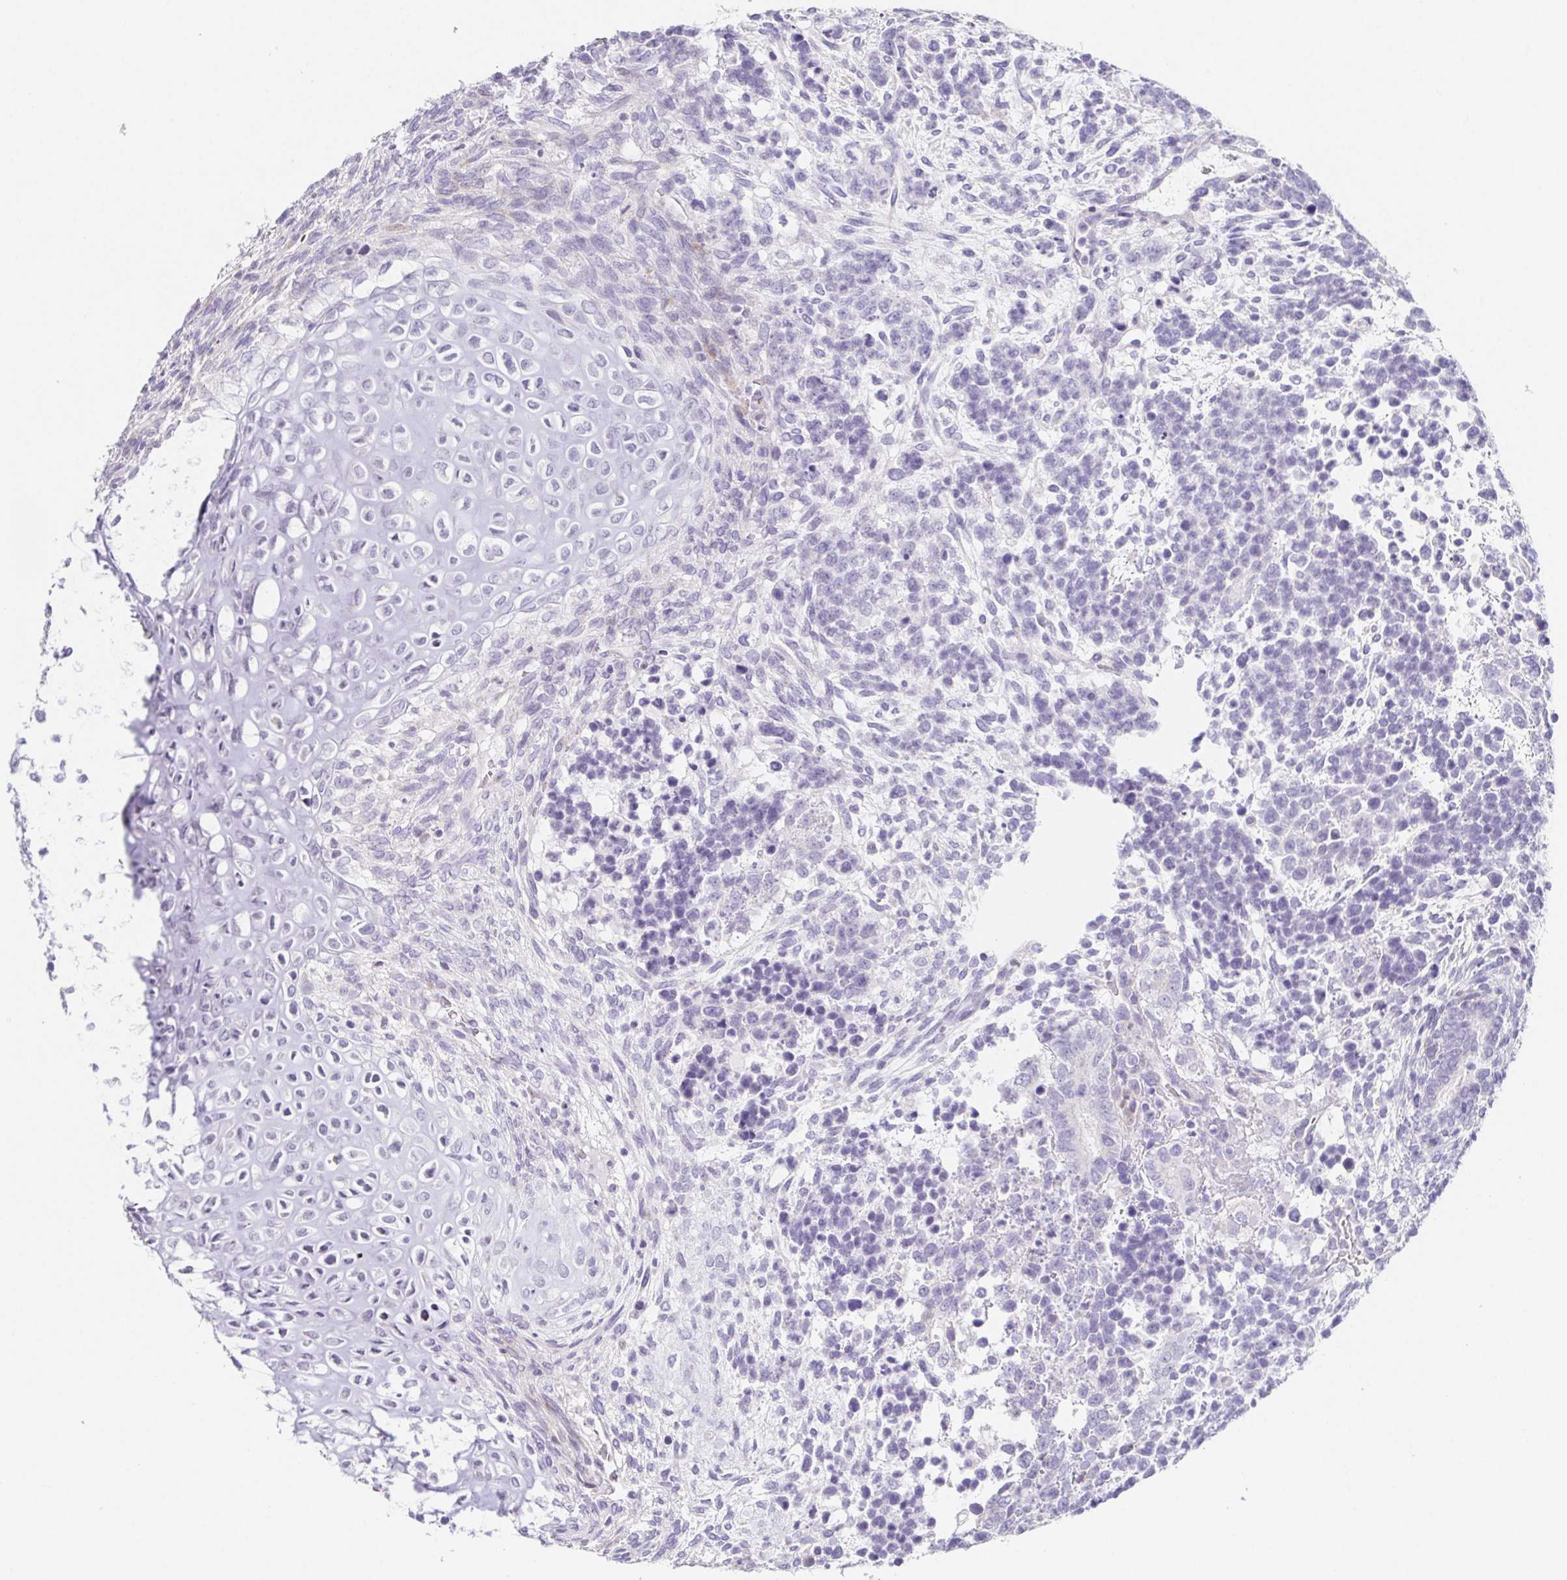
{"staining": {"intensity": "negative", "quantity": "none", "location": "none"}, "tissue": "testis cancer", "cell_type": "Tumor cells", "image_type": "cancer", "snomed": [{"axis": "morphology", "description": "Carcinoma, Embryonal, NOS"}, {"axis": "topography", "description": "Testis"}], "caption": "Immunohistochemistry of embryonal carcinoma (testis) shows no expression in tumor cells.", "gene": "HDGFL1", "patient": {"sex": "male", "age": 23}}